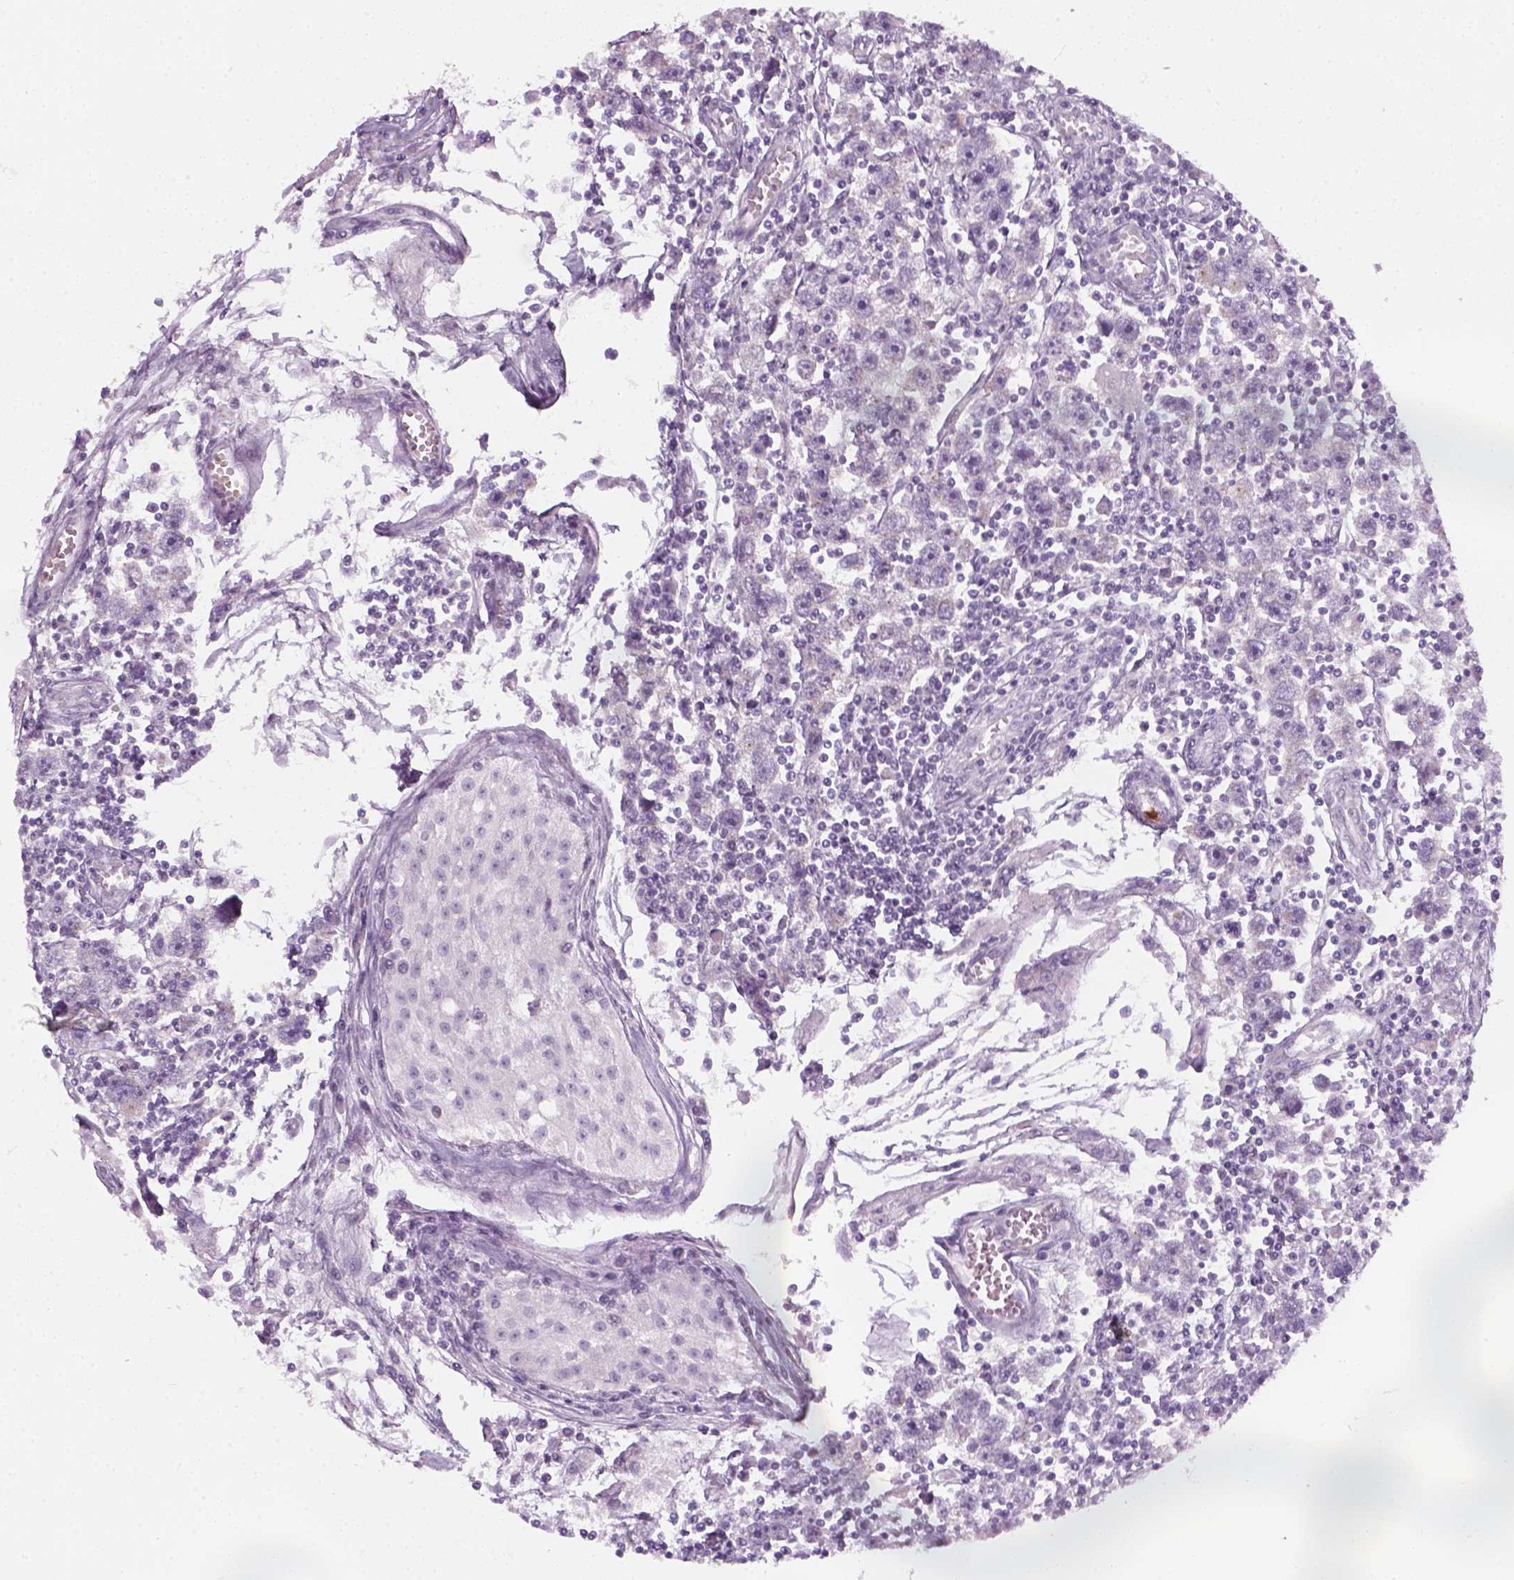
{"staining": {"intensity": "negative", "quantity": "none", "location": "none"}, "tissue": "testis cancer", "cell_type": "Tumor cells", "image_type": "cancer", "snomed": [{"axis": "morphology", "description": "Seminoma, NOS"}, {"axis": "topography", "description": "Testis"}], "caption": "Immunohistochemical staining of human testis cancer (seminoma) displays no significant expression in tumor cells.", "gene": "IL4", "patient": {"sex": "male", "age": 30}}